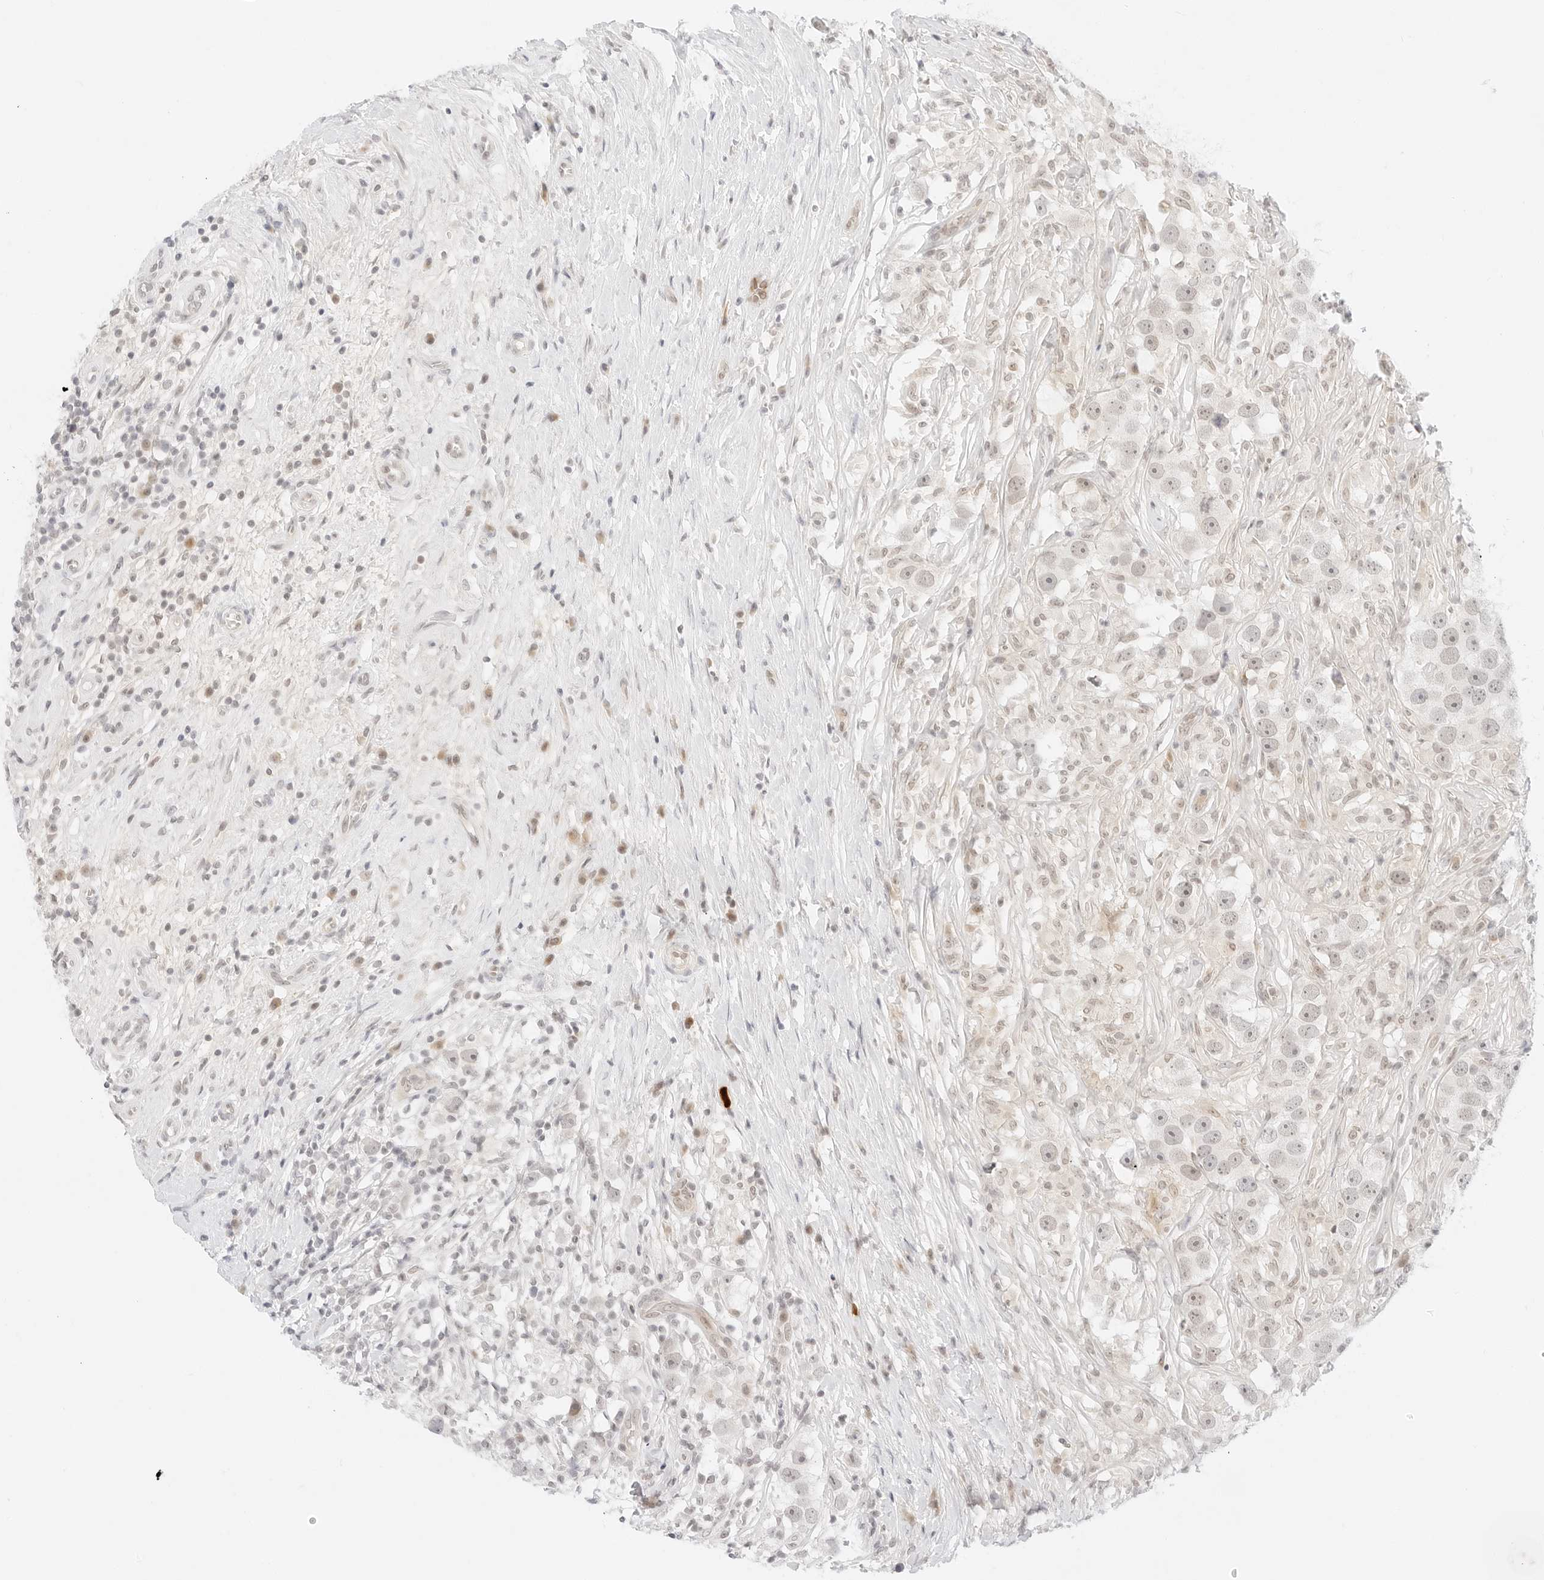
{"staining": {"intensity": "negative", "quantity": "none", "location": "none"}, "tissue": "testis cancer", "cell_type": "Tumor cells", "image_type": "cancer", "snomed": [{"axis": "morphology", "description": "Seminoma, NOS"}, {"axis": "topography", "description": "Testis"}], "caption": "An immunohistochemistry micrograph of testis cancer (seminoma) is shown. There is no staining in tumor cells of testis cancer (seminoma).", "gene": "POLR3C", "patient": {"sex": "male", "age": 49}}